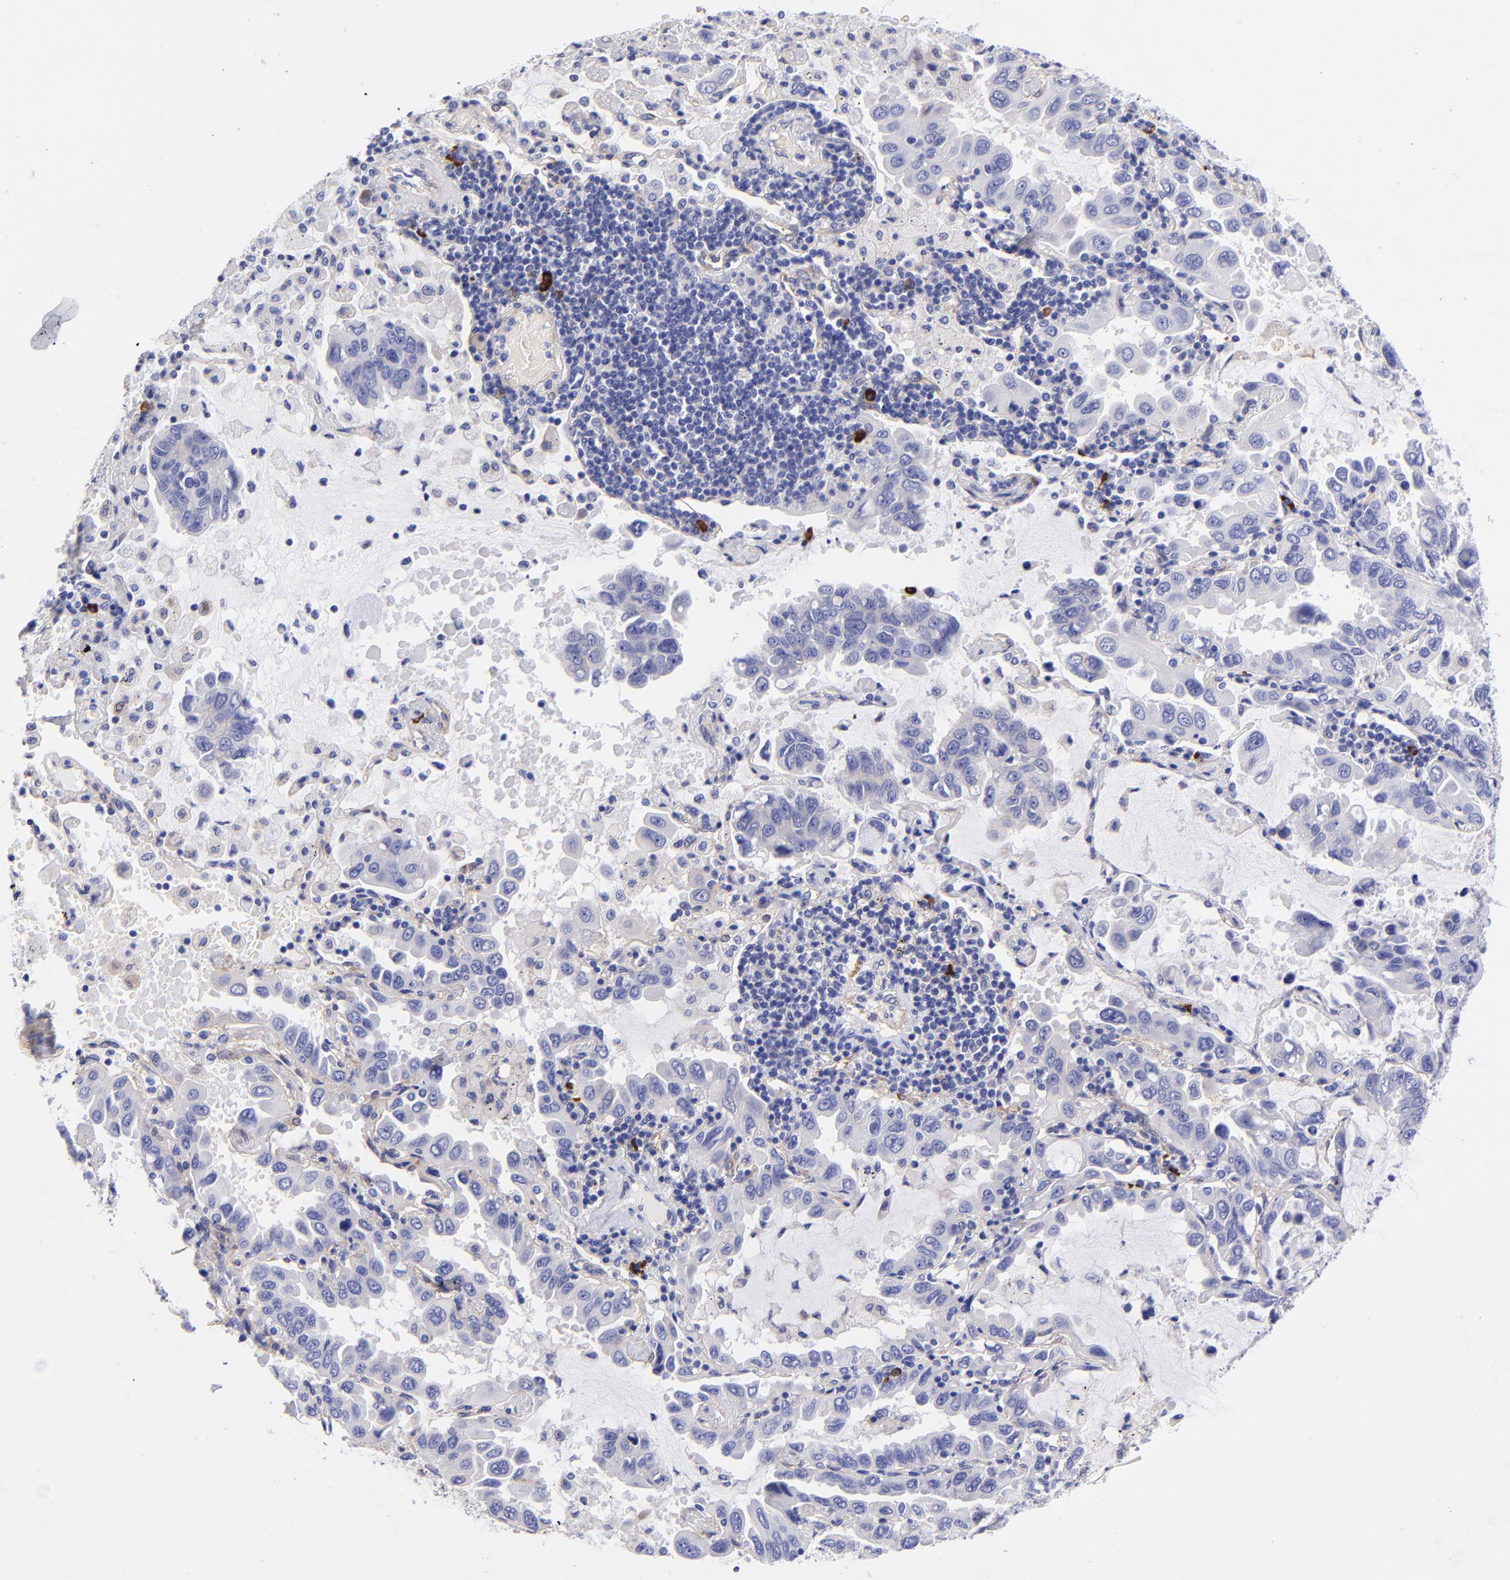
{"staining": {"intensity": "negative", "quantity": "none", "location": "none"}, "tissue": "lung cancer", "cell_type": "Tumor cells", "image_type": "cancer", "snomed": [{"axis": "morphology", "description": "Adenocarcinoma, NOS"}, {"axis": "topography", "description": "Lung"}], "caption": "This is a micrograph of immunohistochemistry (IHC) staining of adenocarcinoma (lung), which shows no expression in tumor cells.", "gene": "PPFIBP1", "patient": {"sex": "male", "age": 64}}